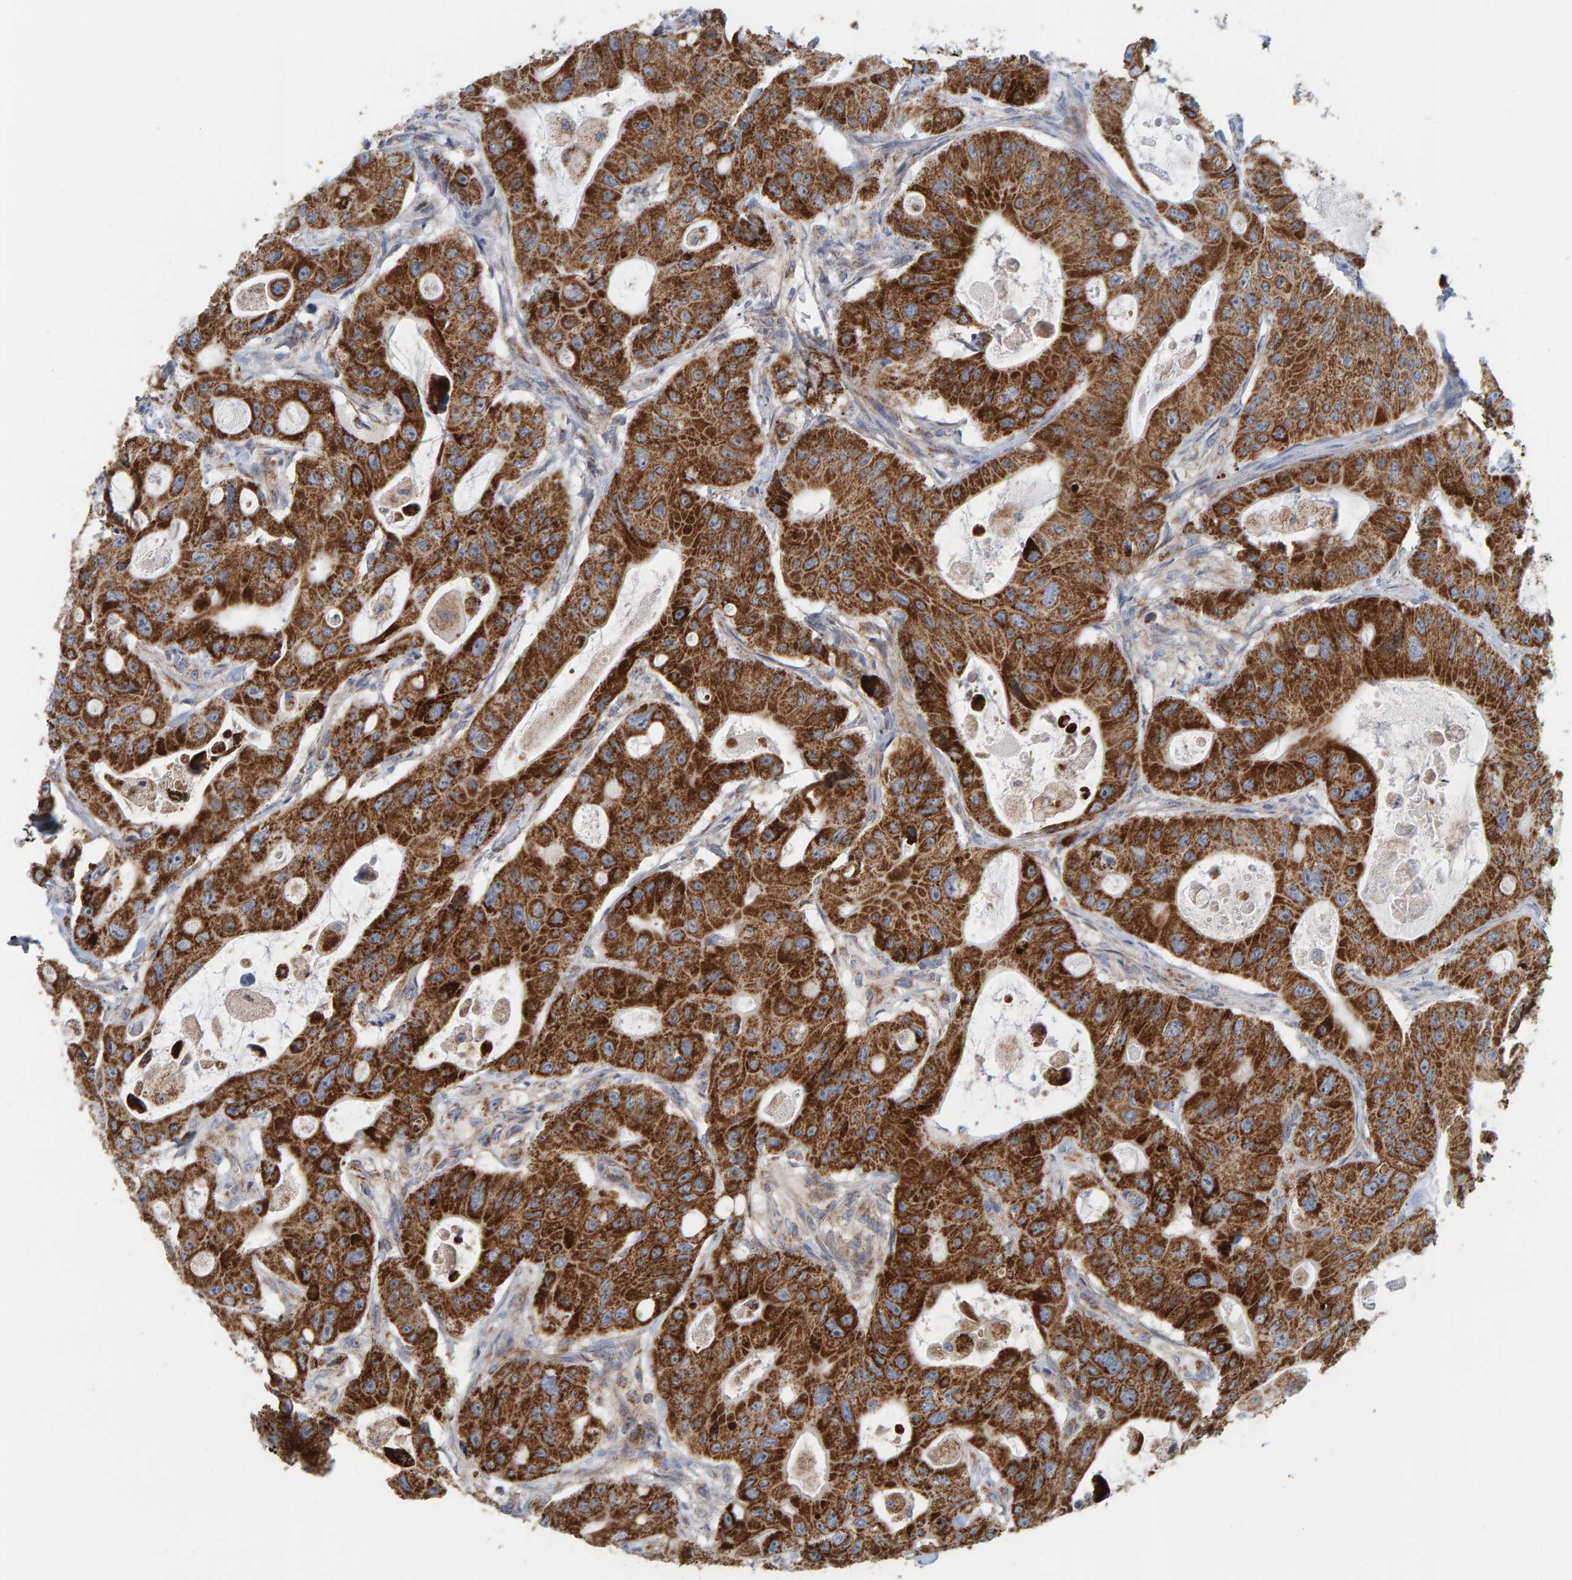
{"staining": {"intensity": "strong", "quantity": ">75%", "location": "cytoplasmic/membranous"}, "tissue": "colorectal cancer", "cell_type": "Tumor cells", "image_type": "cancer", "snomed": [{"axis": "morphology", "description": "Normal tissue, NOS"}, {"axis": "morphology", "description": "Adenocarcinoma, NOS"}, {"axis": "topography", "description": "Rectum"}, {"axis": "topography", "description": "Peripheral nerve tissue"}], "caption": "Immunohistochemistry (IHC) photomicrograph of colorectal cancer stained for a protein (brown), which exhibits high levels of strong cytoplasmic/membranous staining in about >75% of tumor cells.", "gene": "B9D1", "patient": {"sex": "male", "age": 92}}